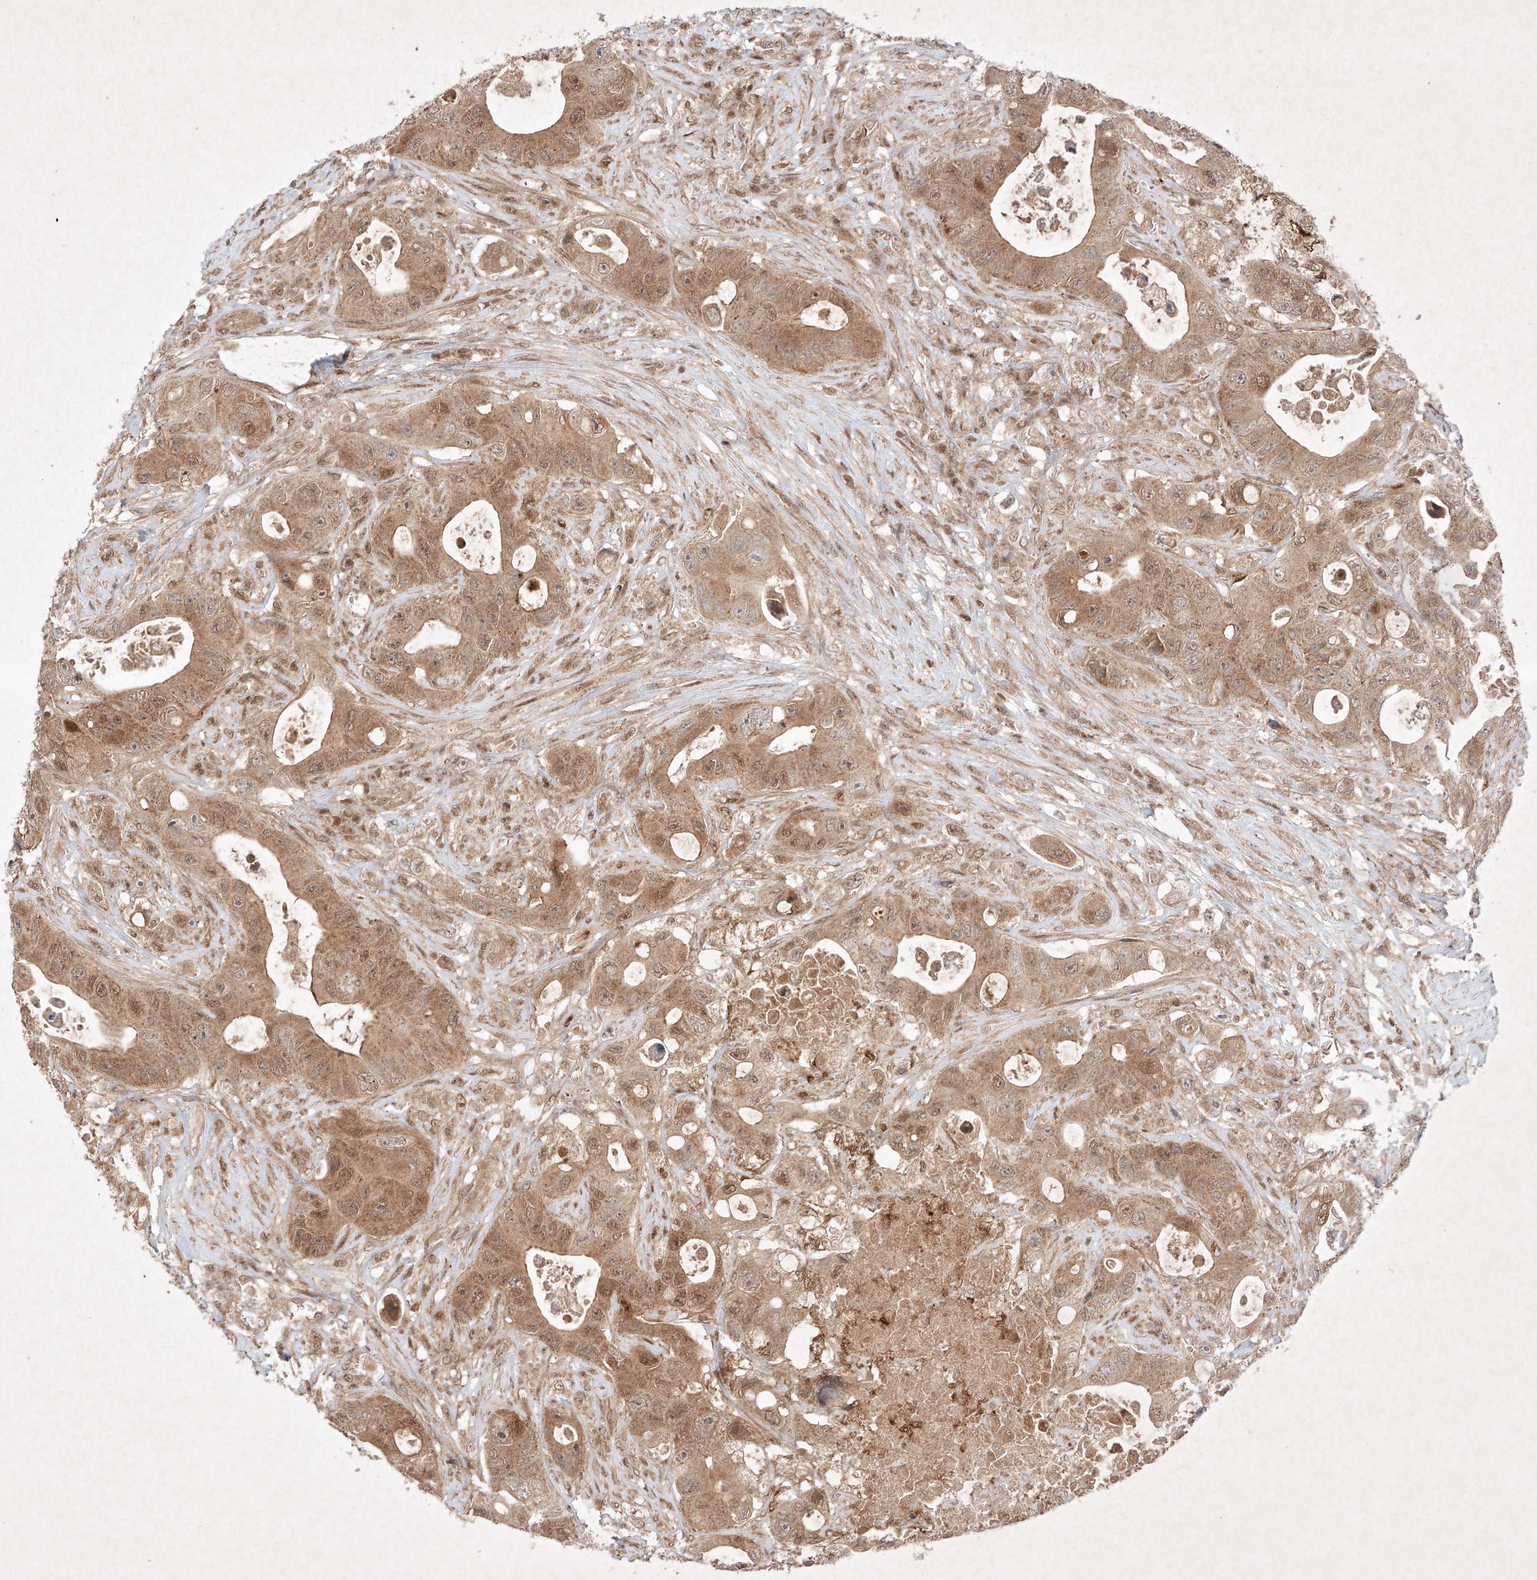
{"staining": {"intensity": "moderate", "quantity": ">75%", "location": "cytoplasmic/membranous,nuclear"}, "tissue": "colorectal cancer", "cell_type": "Tumor cells", "image_type": "cancer", "snomed": [{"axis": "morphology", "description": "Adenocarcinoma, NOS"}, {"axis": "topography", "description": "Colon"}], "caption": "Moderate cytoplasmic/membranous and nuclear protein expression is identified in about >75% of tumor cells in colorectal adenocarcinoma.", "gene": "RNF31", "patient": {"sex": "female", "age": 46}}